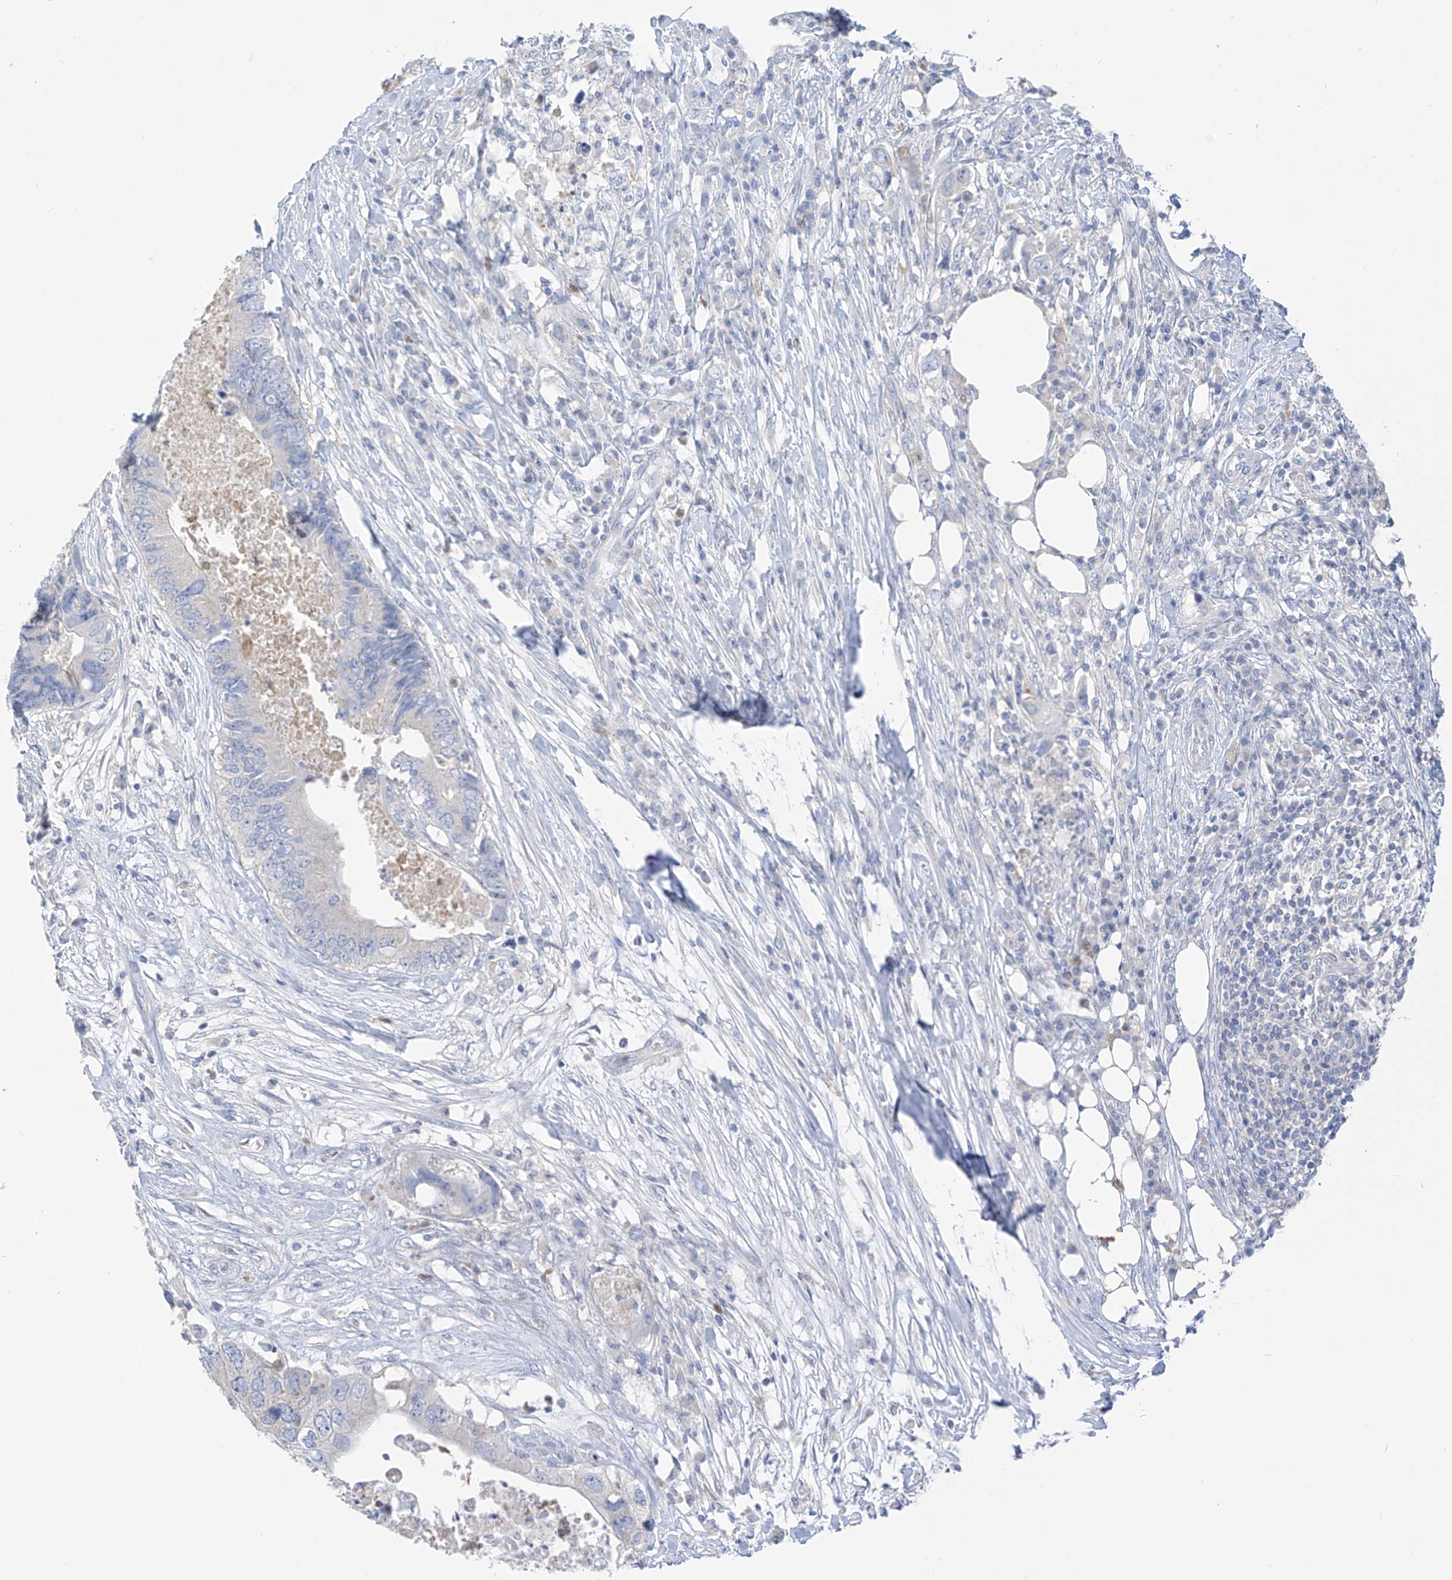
{"staining": {"intensity": "negative", "quantity": "none", "location": "none"}, "tissue": "colorectal cancer", "cell_type": "Tumor cells", "image_type": "cancer", "snomed": [{"axis": "morphology", "description": "Adenocarcinoma, NOS"}, {"axis": "topography", "description": "Colon"}], "caption": "The immunohistochemistry image has no significant expression in tumor cells of colorectal cancer tissue.", "gene": "FABP2", "patient": {"sex": "male", "age": 71}}